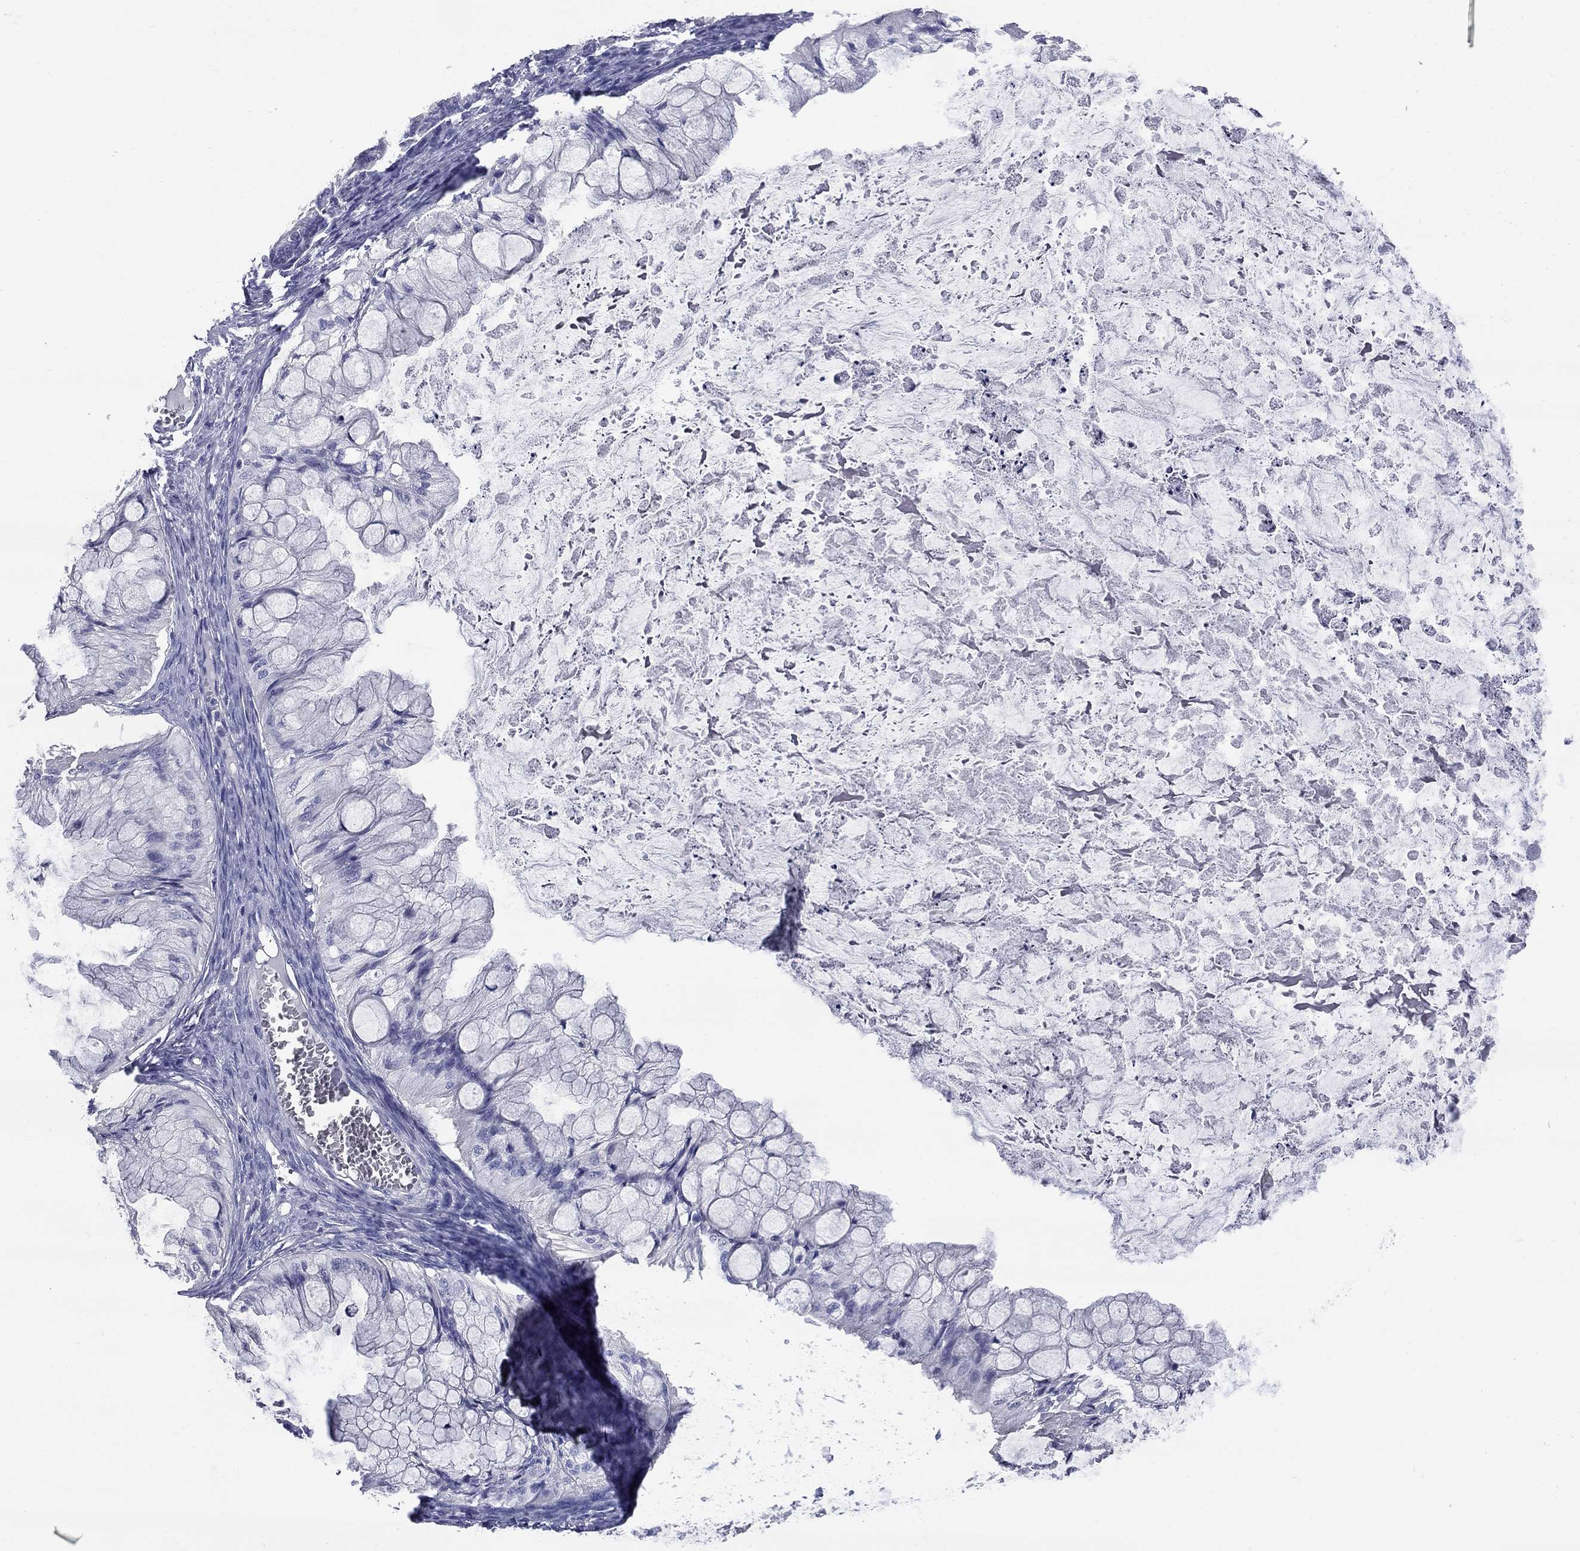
{"staining": {"intensity": "negative", "quantity": "none", "location": "none"}, "tissue": "ovarian cancer", "cell_type": "Tumor cells", "image_type": "cancer", "snomed": [{"axis": "morphology", "description": "Cystadenocarcinoma, mucinous, NOS"}, {"axis": "topography", "description": "Ovary"}], "caption": "The immunohistochemistry histopathology image has no significant positivity in tumor cells of mucinous cystadenocarcinoma (ovarian) tissue.", "gene": "SYT12", "patient": {"sex": "female", "age": 57}}